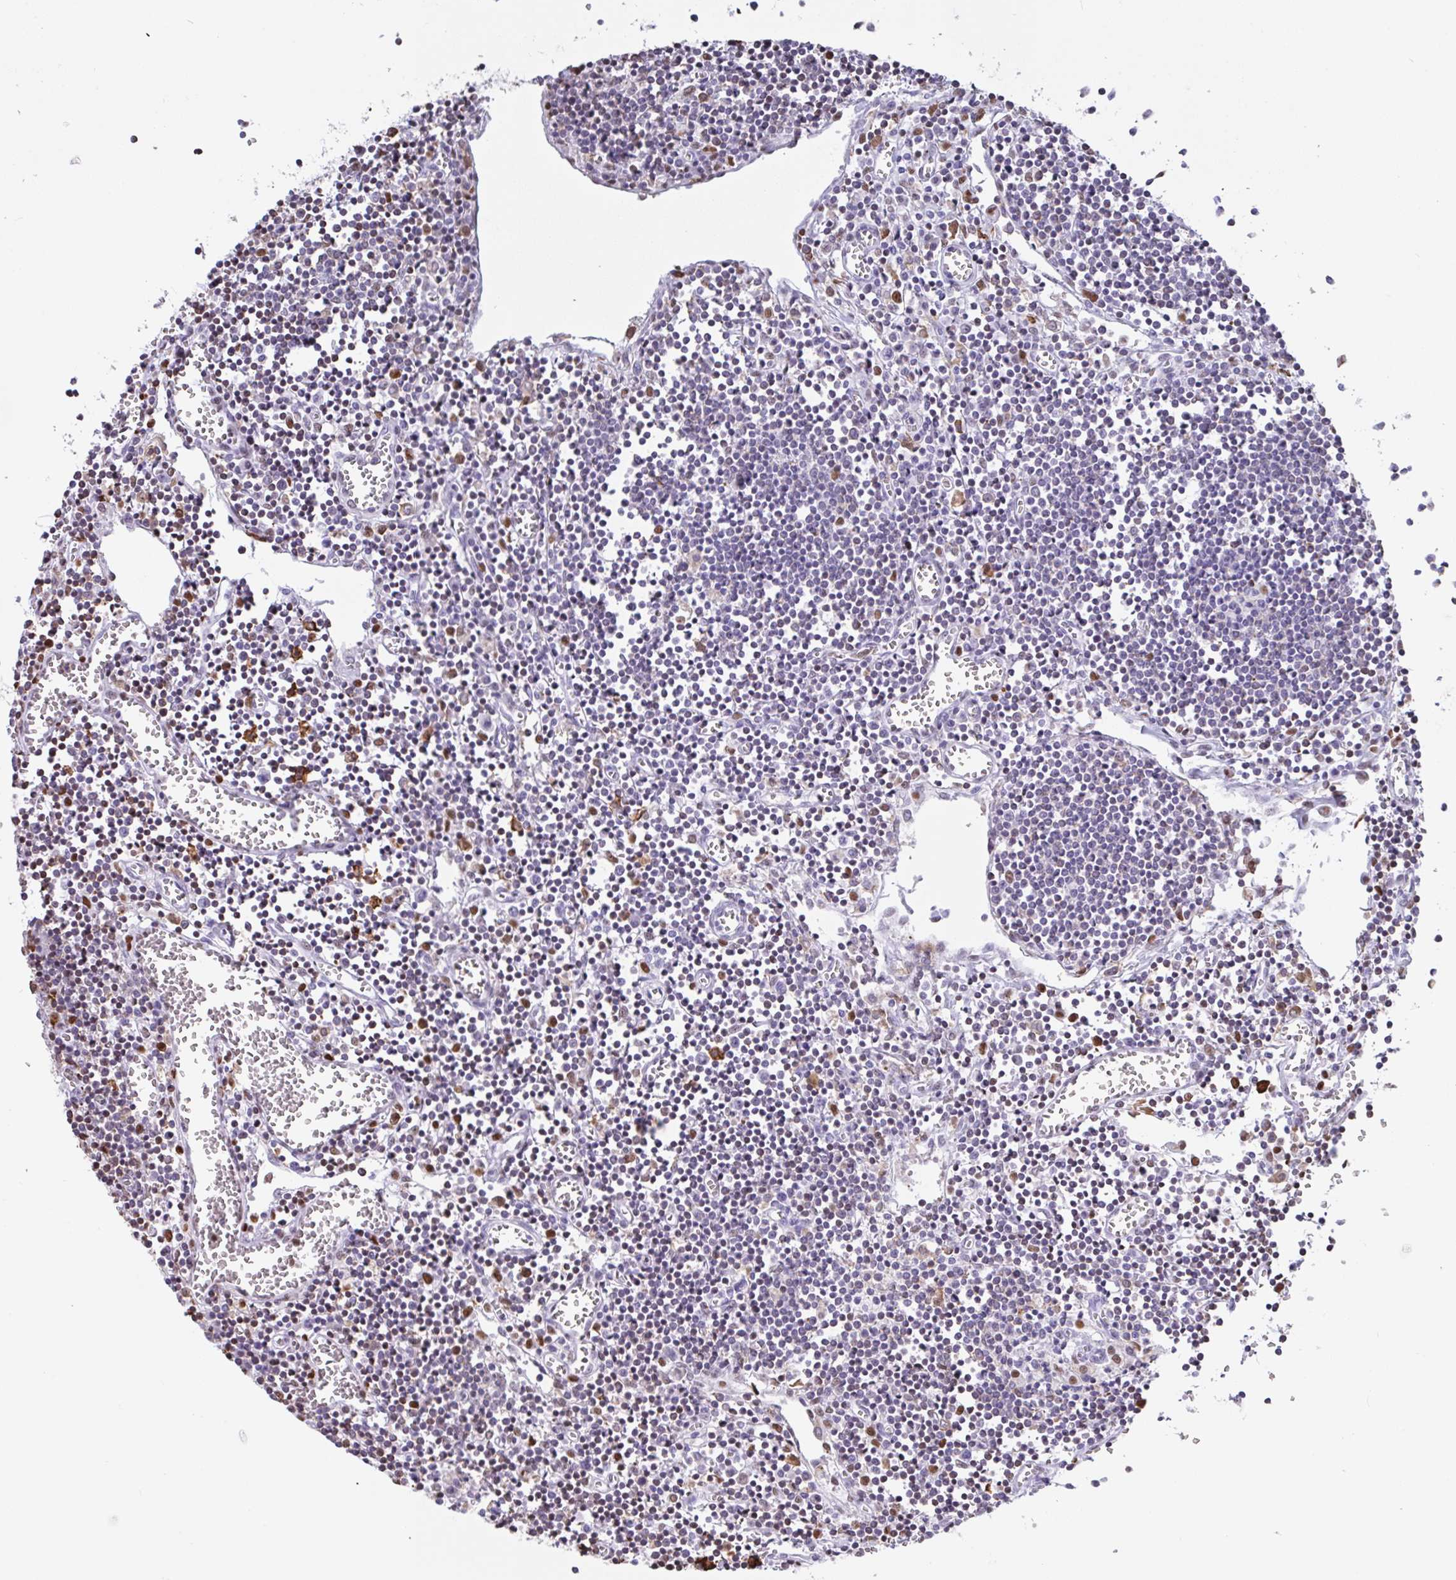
{"staining": {"intensity": "moderate", "quantity": "<25%", "location": "nuclear"}, "tissue": "lymph node", "cell_type": "Germinal center cells", "image_type": "normal", "snomed": [{"axis": "morphology", "description": "Normal tissue, NOS"}, {"axis": "topography", "description": "Lymph node"}], "caption": "The immunohistochemical stain highlights moderate nuclear positivity in germinal center cells of benign lymph node. The protein of interest is shown in brown color, while the nuclei are stained blue.", "gene": "BTBD10", "patient": {"sex": "male", "age": 66}}